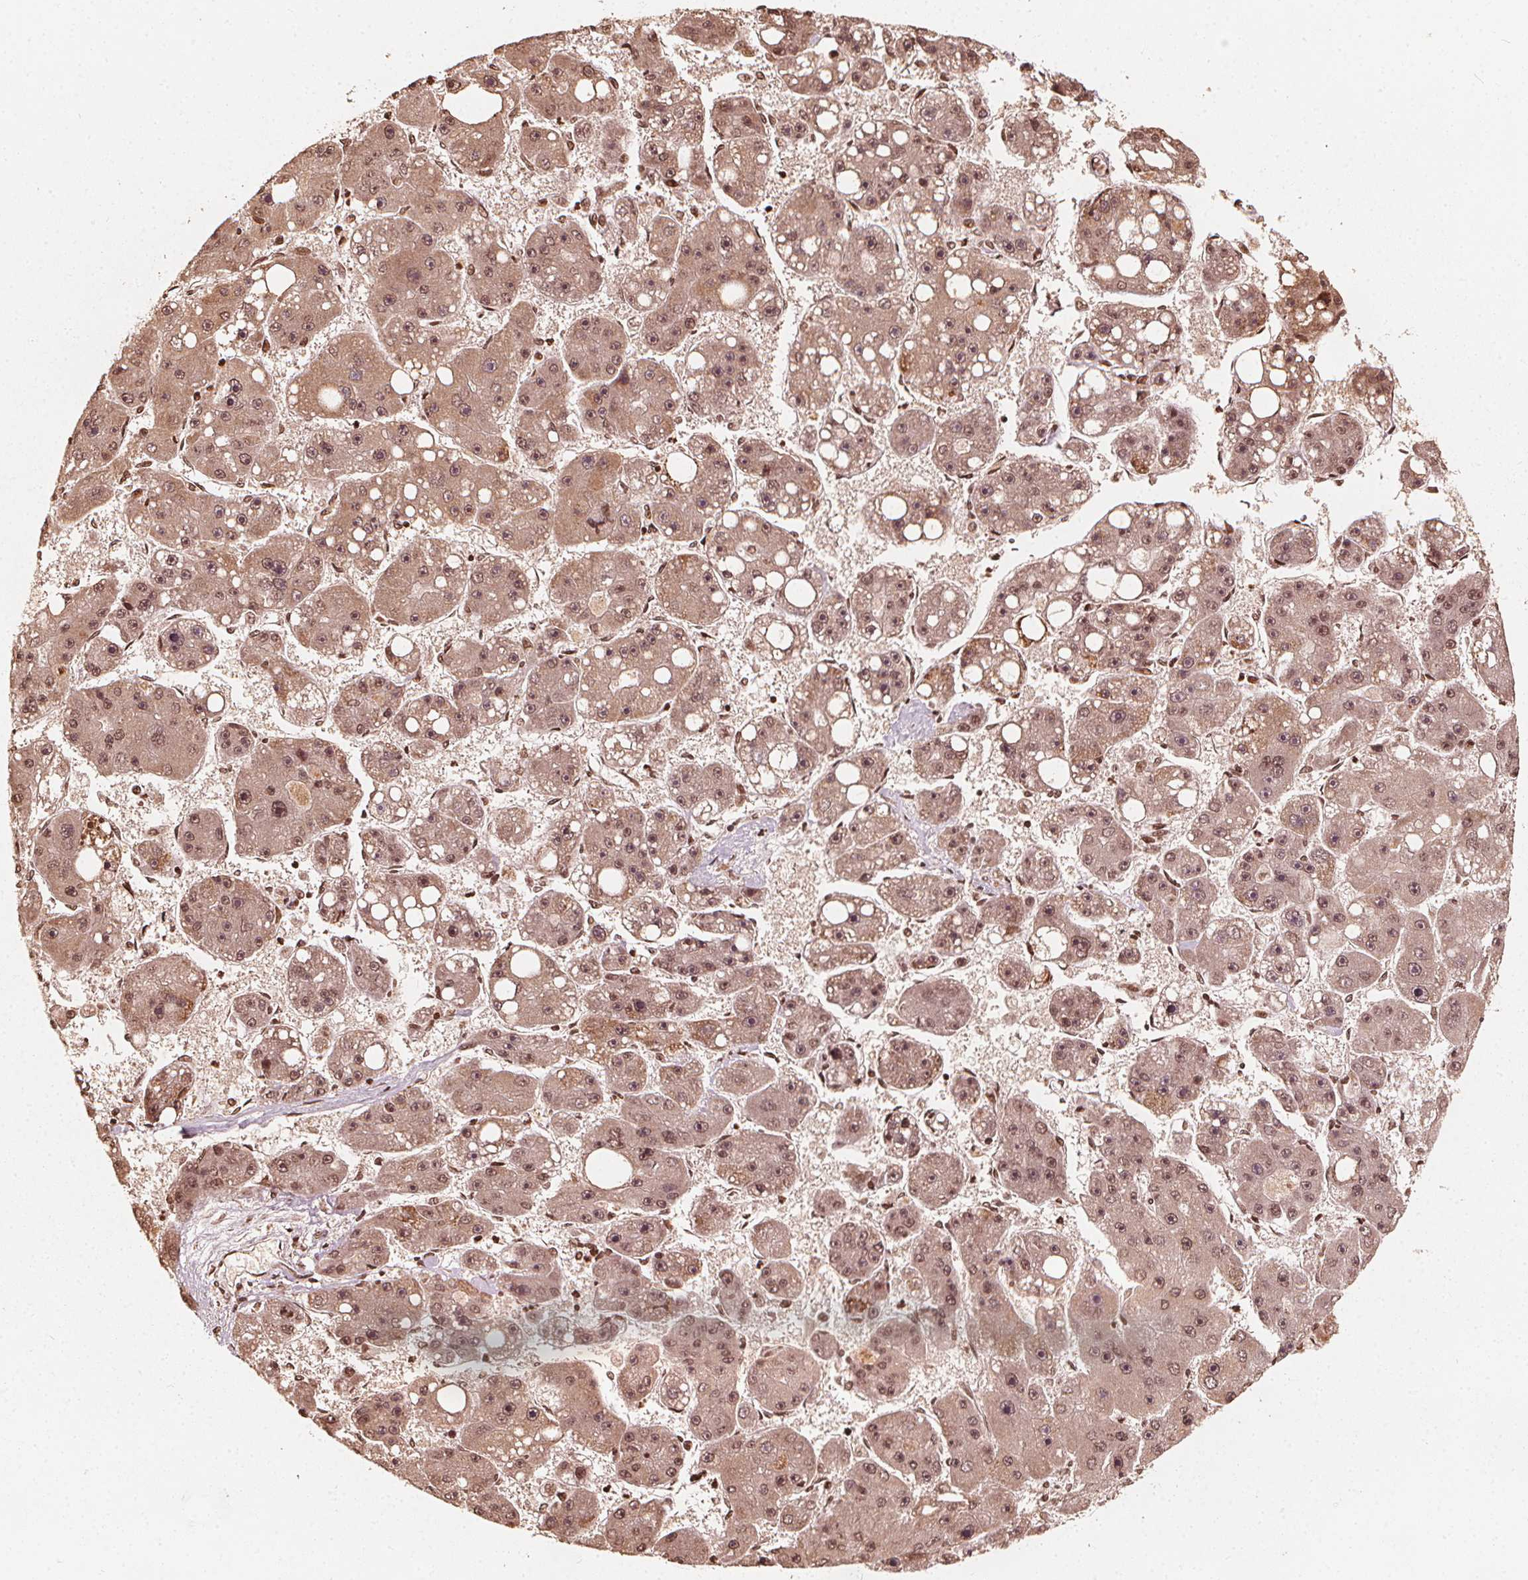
{"staining": {"intensity": "weak", "quantity": "25%-75%", "location": "cytoplasmic/membranous,nuclear"}, "tissue": "liver cancer", "cell_type": "Tumor cells", "image_type": "cancer", "snomed": [{"axis": "morphology", "description": "Carcinoma, Hepatocellular, NOS"}, {"axis": "topography", "description": "Liver"}], "caption": "Tumor cells exhibit low levels of weak cytoplasmic/membranous and nuclear positivity in approximately 25%-75% of cells in liver cancer (hepatocellular carcinoma).", "gene": "H3C14", "patient": {"sex": "female", "age": 61}}